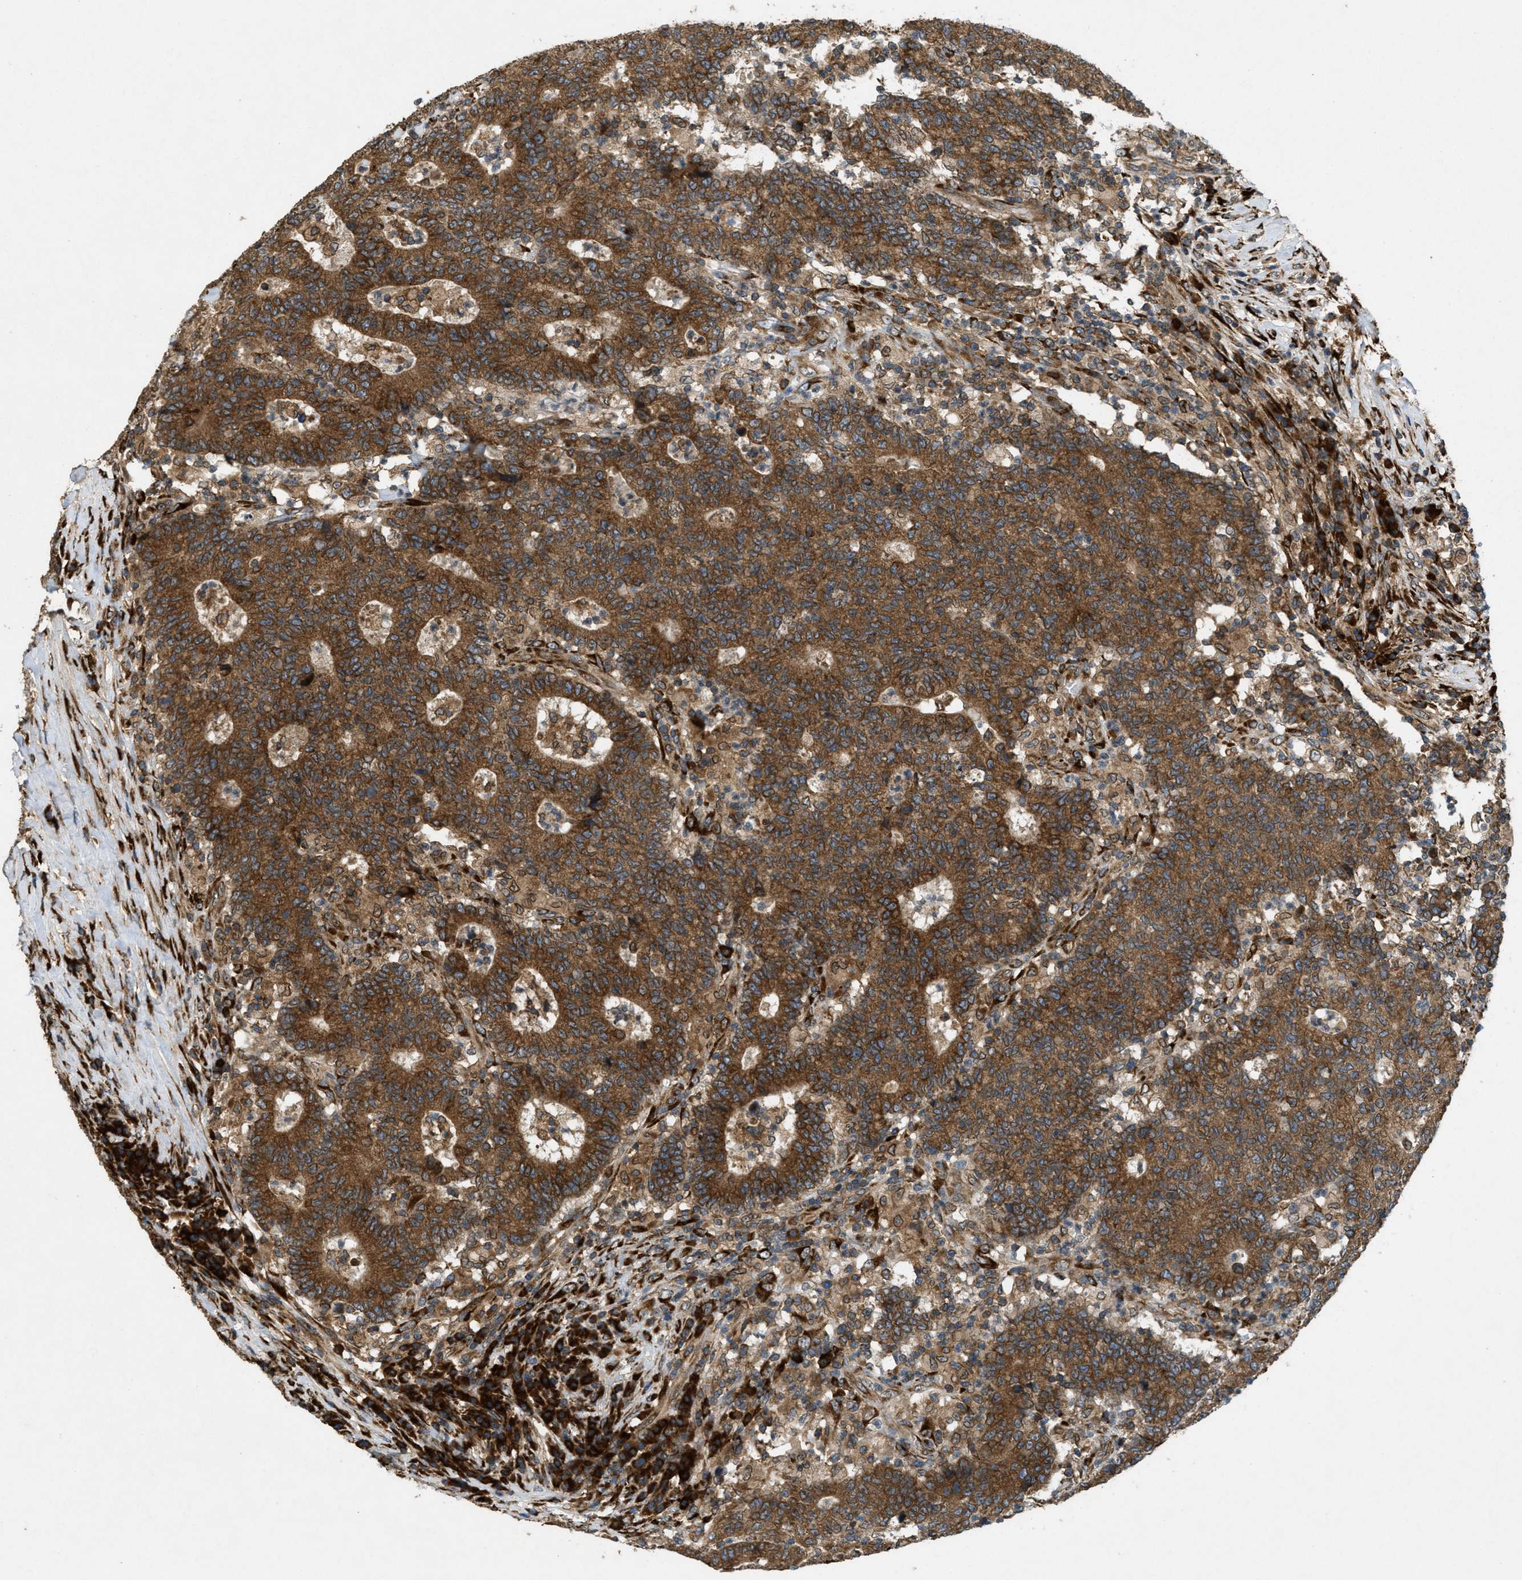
{"staining": {"intensity": "strong", "quantity": ">75%", "location": "cytoplasmic/membranous"}, "tissue": "colorectal cancer", "cell_type": "Tumor cells", "image_type": "cancer", "snomed": [{"axis": "morphology", "description": "Normal tissue, NOS"}, {"axis": "morphology", "description": "Adenocarcinoma, NOS"}, {"axis": "topography", "description": "Colon"}], "caption": "IHC staining of adenocarcinoma (colorectal), which reveals high levels of strong cytoplasmic/membranous positivity in approximately >75% of tumor cells indicating strong cytoplasmic/membranous protein expression. The staining was performed using DAB (brown) for protein detection and nuclei were counterstained in hematoxylin (blue).", "gene": "PCDH18", "patient": {"sex": "female", "age": 75}}